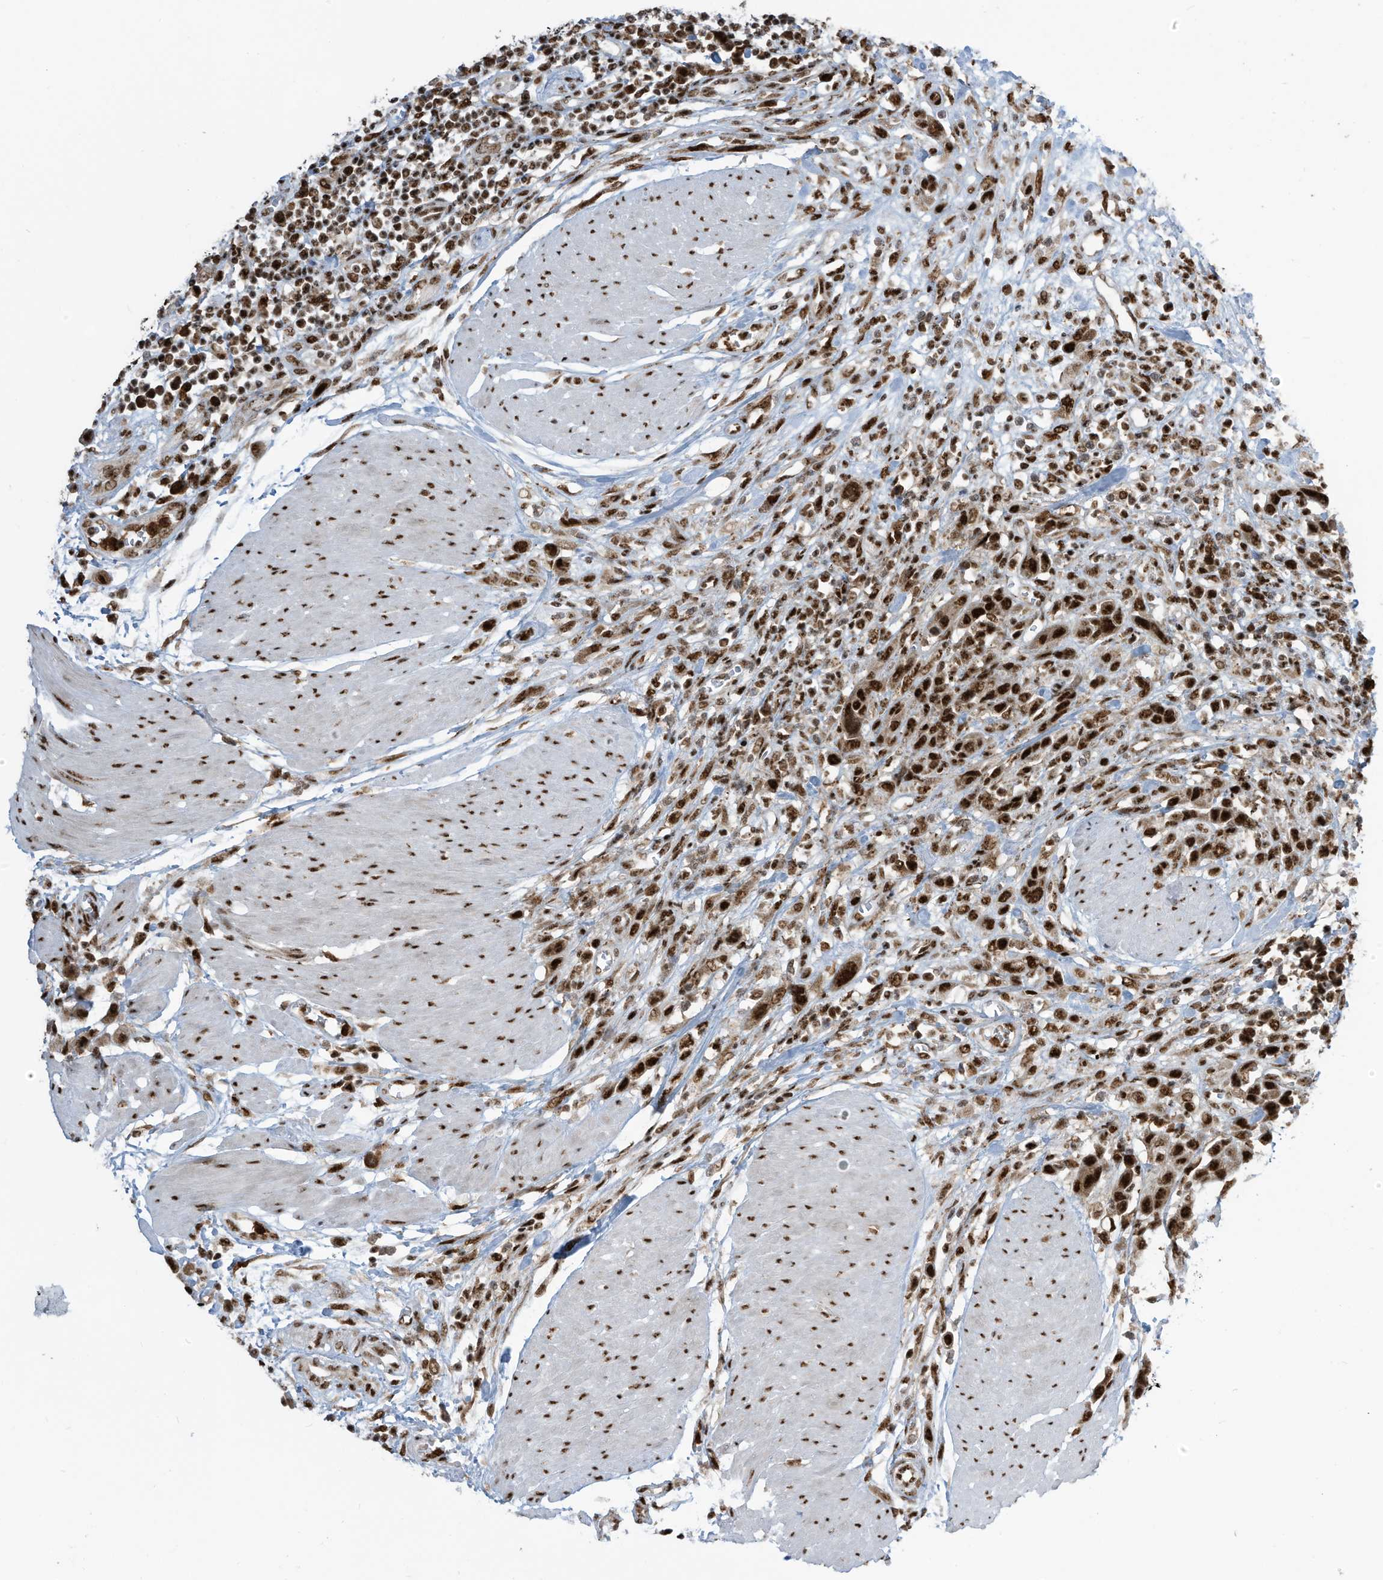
{"staining": {"intensity": "strong", "quantity": ">75%", "location": "nuclear"}, "tissue": "urothelial cancer", "cell_type": "Tumor cells", "image_type": "cancer", "snomed": [{"axis": "morphology", "description": "Urothelial carcinoma, High grade"}, {"axis": "topography", "description": "Urinary bladder"}], "caption": "Immunohistochemistry (IHC) of urothelial cancer reveals high levels of strong nuclear positivity in approximately >75% of tumor cells. (DAB = brown stain, brightfield microscopy at high magnification).", "gene": "LBH", "patient": {"sex": "male", "age": 50}}